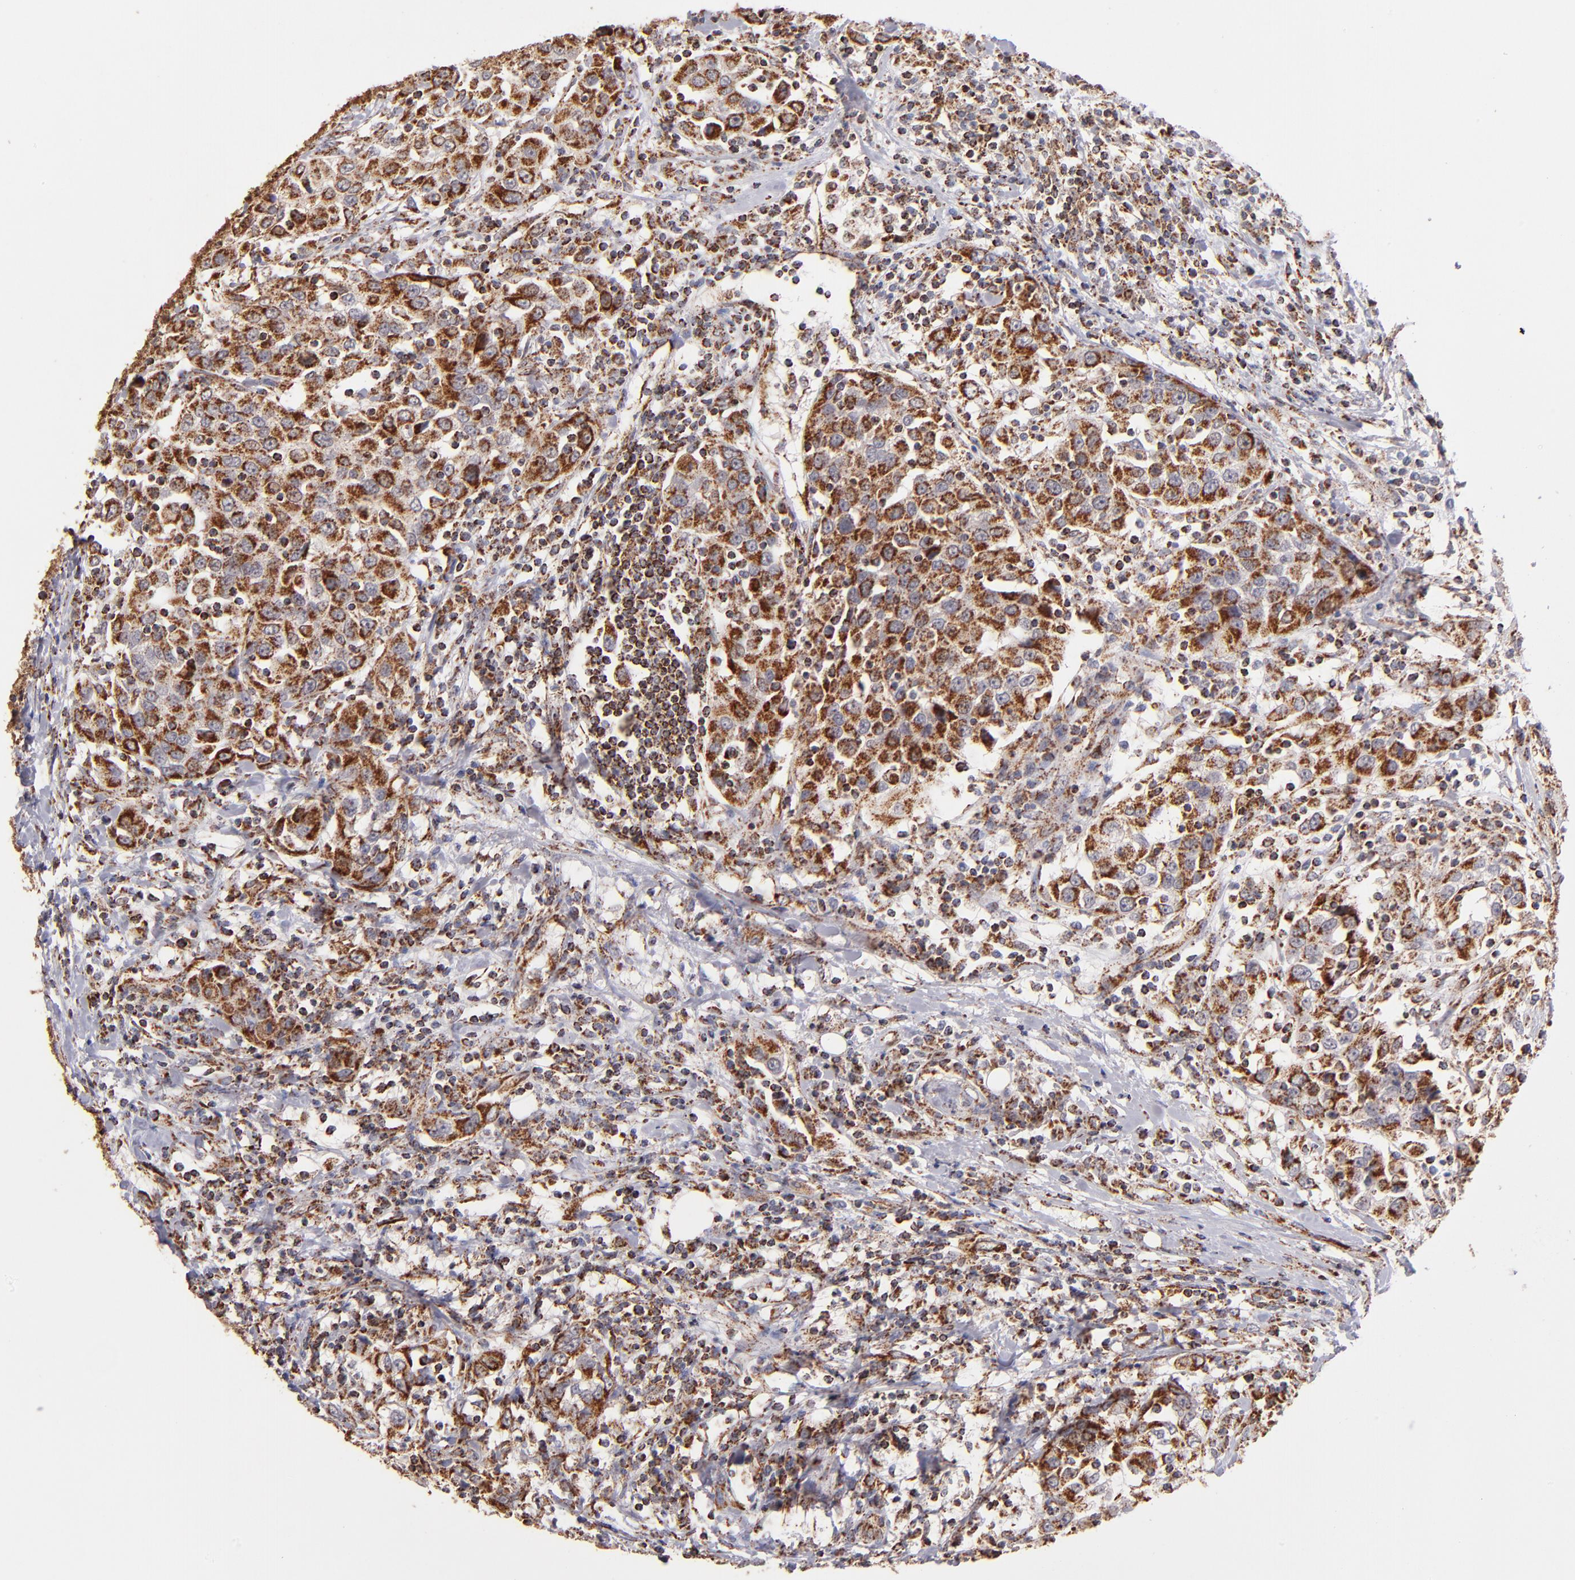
{"staining": {"intensity": "moderate", "quantity": "25%-75%", "location": "cytoplasmic/membranous"}, "tissue": "urothelial cancer", "cell_type": "Tumor cells", "image_type": "cancer", "snomed": [{"axis": "morphology", "description": "Urothelial carcinoma, High grade"}, {"axis": "topography", "description": "Urinary bladder"}], "caption": "Immunohistochemistry (DAB (3,3'-diaminobenzidine)) staining of urothelial cancer reveals moderate cytoplasmic/membranous protein positivity in approximately 25%-75% of tumor cells.", "gene": "DLST", "patient": {"sex": "female", "age": 80}}